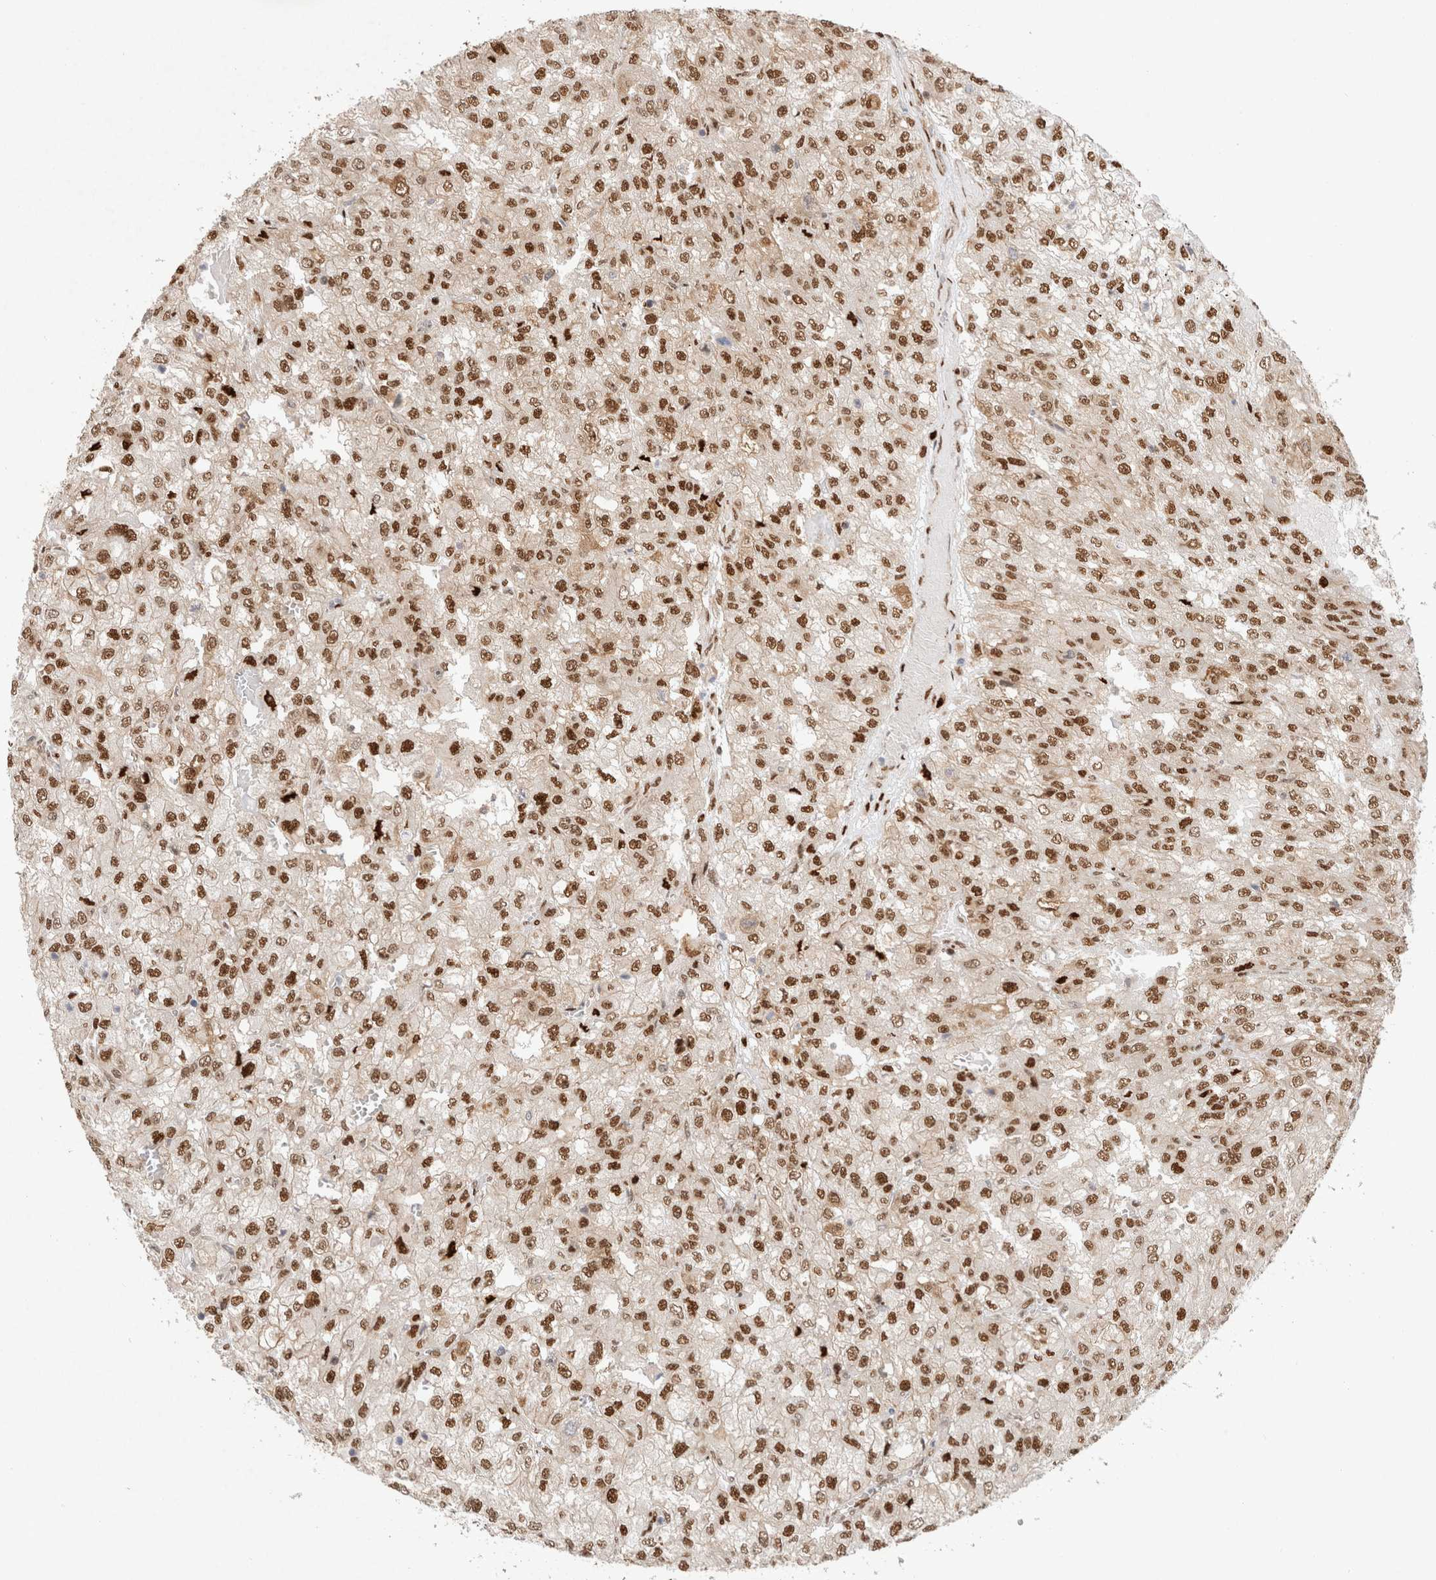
{"staining": {"intensity": "strong", "quantity": ">75%", "location": "nuclear"}, "tissue": "renal cancer", "cell_type": "Tumor cells", "image_type": "cancer", "snomed": [{"axis": "morphology", "description": "Adenocarcinoma, NOS"}, {"axis": "topography", "description": "Kidney"}], "caption": "DAB immunohistochemical staining of human renal adenocarcinoma shows strong nuclear protein positivity in approximately >75% of tumor cells.", "gene": "TCF4", "patient": {"sex": "female", "age": 54}}